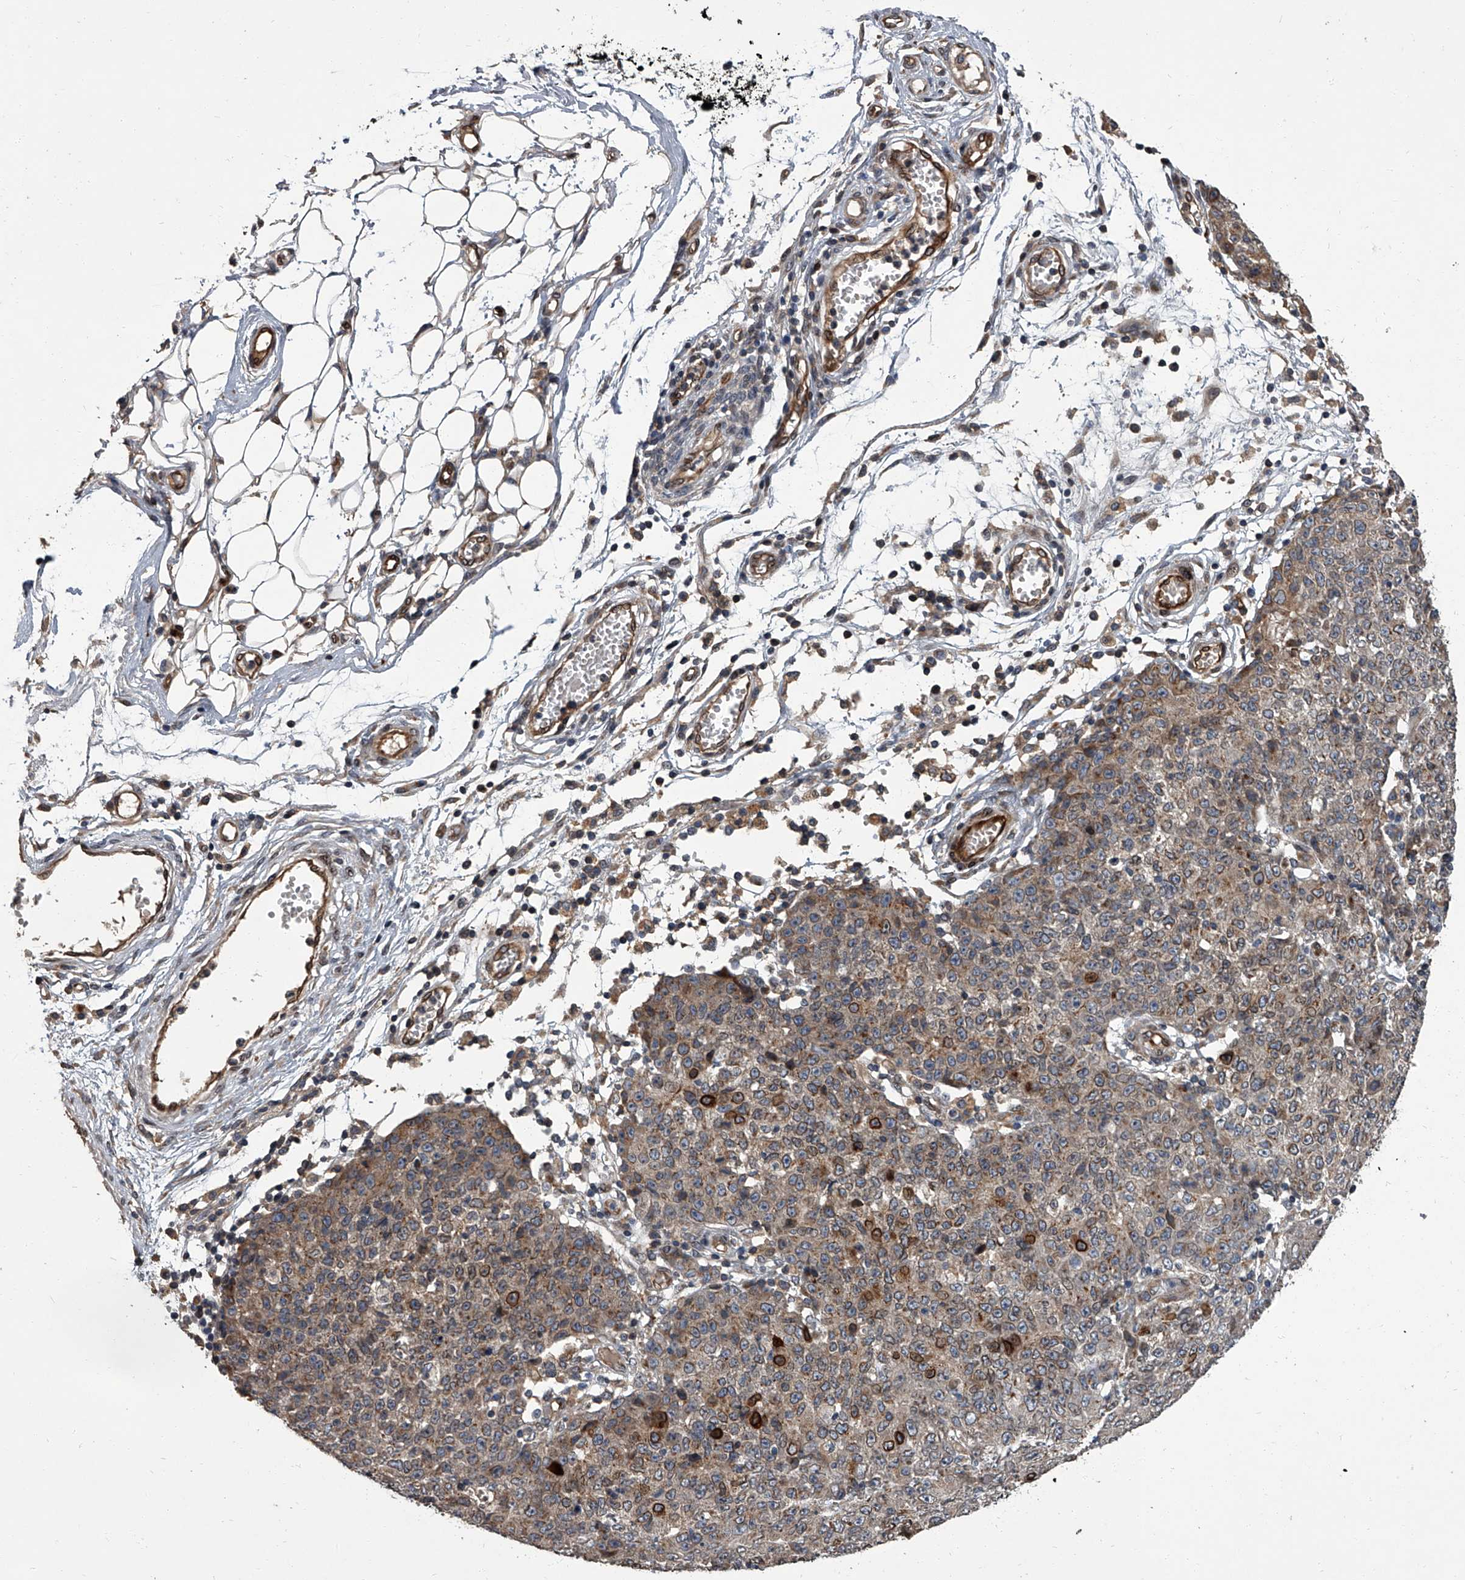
{"staining": {"intensity": "strong", "quantity": "<25%", "location": "cytoplasmic/membranous,nuclear"}, "tissue": "ovarian cancer", "cell_type": "Tumor cells", "image_type": "cancer", "snomed": [{"axis": "morphology", "description": "Carcinoma, endometroid"}, {"axis": "topography", "description": "Ovary"}], "caption": "Protein expression analysis of human ovarian cancer (endometroid carcinoma) reveals strong cytoplasmic/membranous and nuclear staining in about <25% of tumor cells.", "gene": "LRRC8C", "patient": {"sex": "female", "age": 42}}